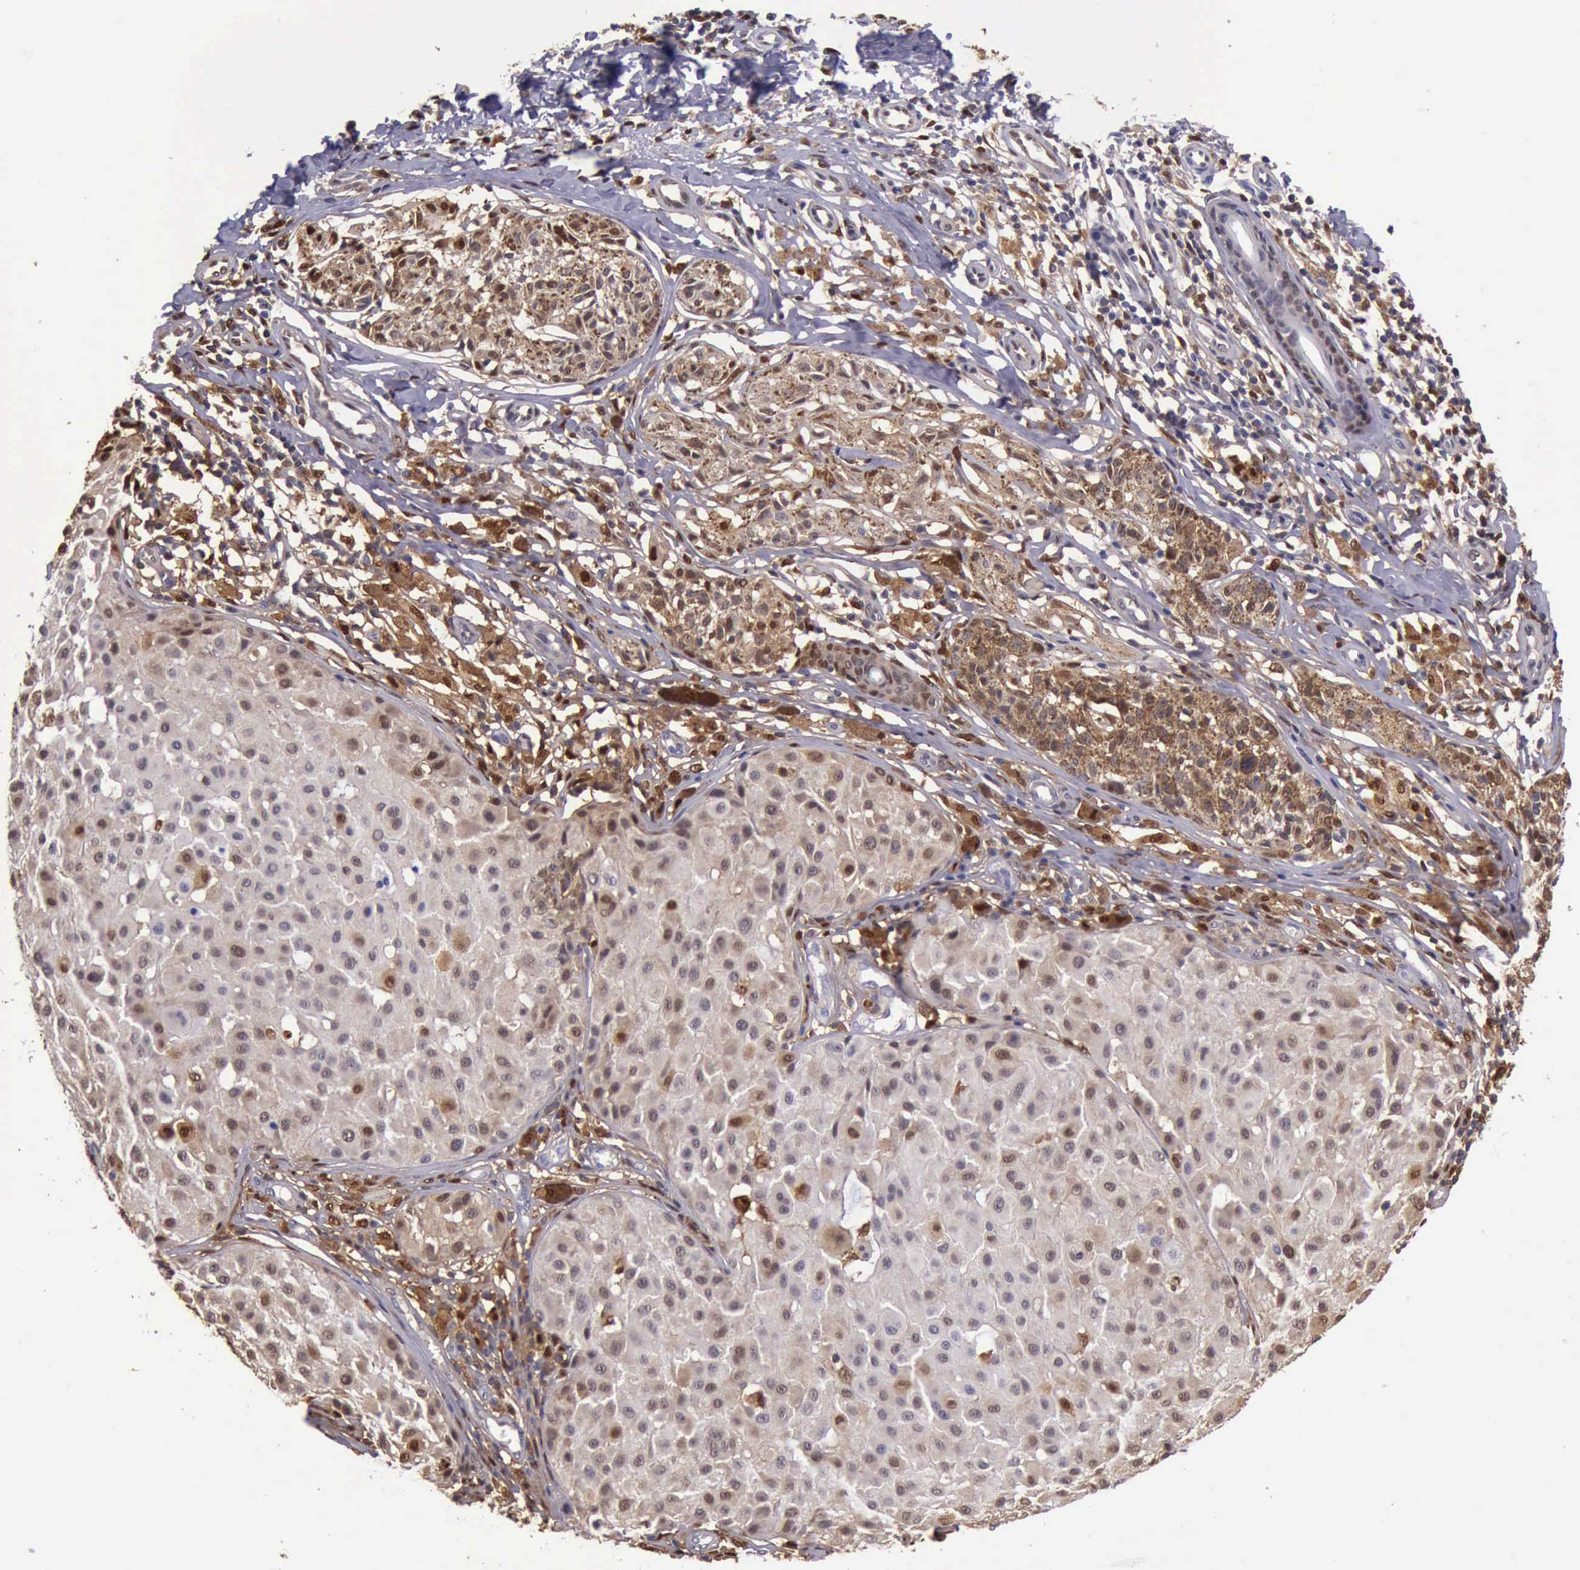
{"staining": {"intensity": "moderate", "quantity": "25%-75%", "location": "cytoplasmic/membranous,nuclear"}, "tissue": "melanoma", "cell_type": "Tumor cells", "image_type": "cancer", "snomed": [{"axis": "morphology", "description": "Malignant melanoma, NOS"}, {"axis": "topography", "description": "Skin"}], "caption": "High-power microscopy captured an immunohistochemistry (IHC) photomicrograph of malignant melanoma, revealing moderate cytoplasmic/membranous and nuclear staining in about 25%-75% of tumor cells.", "gene": "TYMP", "patient": {"sex": "male", "age": 36}}